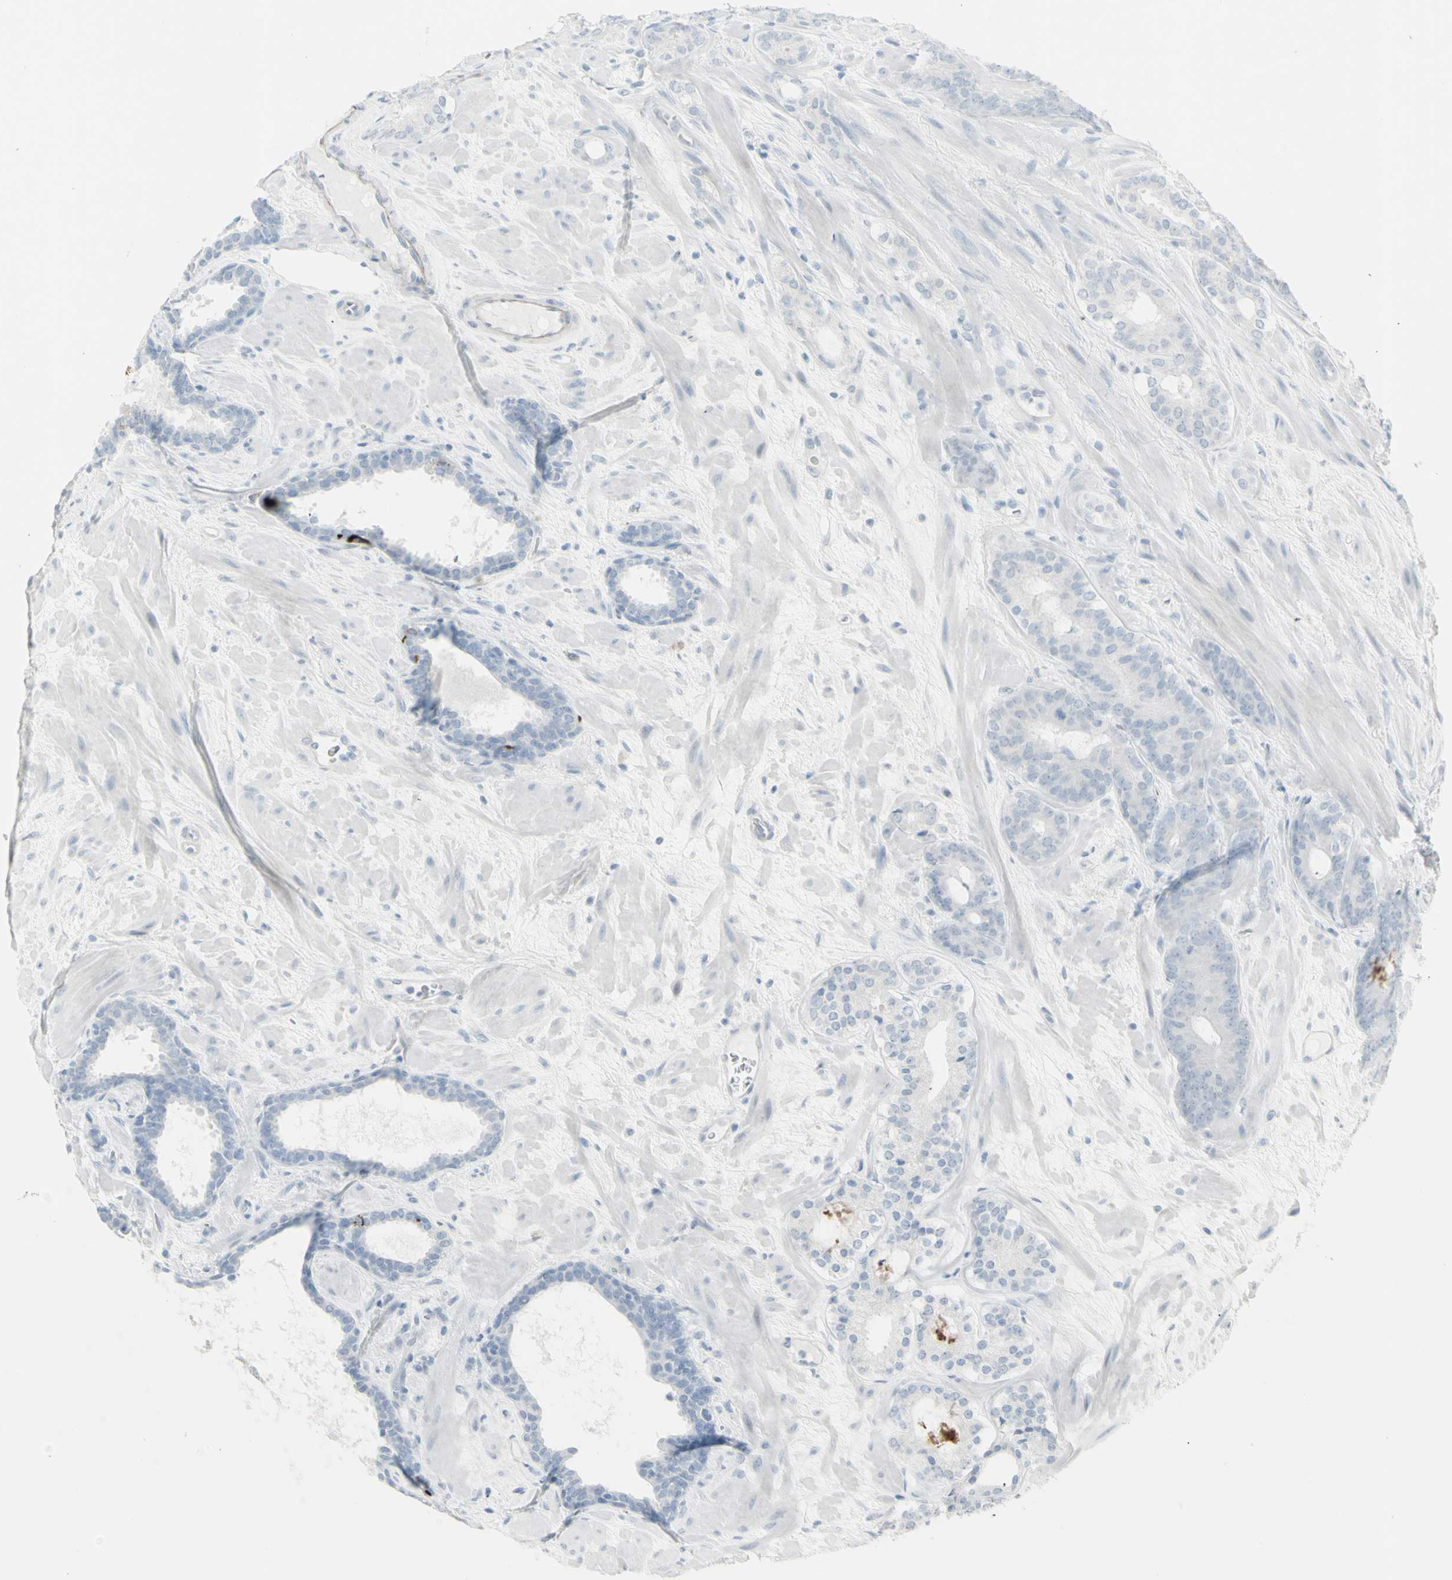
{"staining": {"intensity": "negative", "quantity": "none", "location": "none"}, "tissue": "prostate cancer", "cell_type": "Tumor cells", "image_type": "cancer", "snomed": [{"axis": "morphology", "description": "Adenocarcinoma, Low grade"}, {"axis": "topography", "description": "Prostate"}], "caption": "Immunohistochemistry photomicrograph of low-grade adenocarcinoma (prostate) stained for a protein (brown), which exhibits no staining in tumor cells.", "gene": "YBX2", "patient": {"sex": "male", "age": 63}}